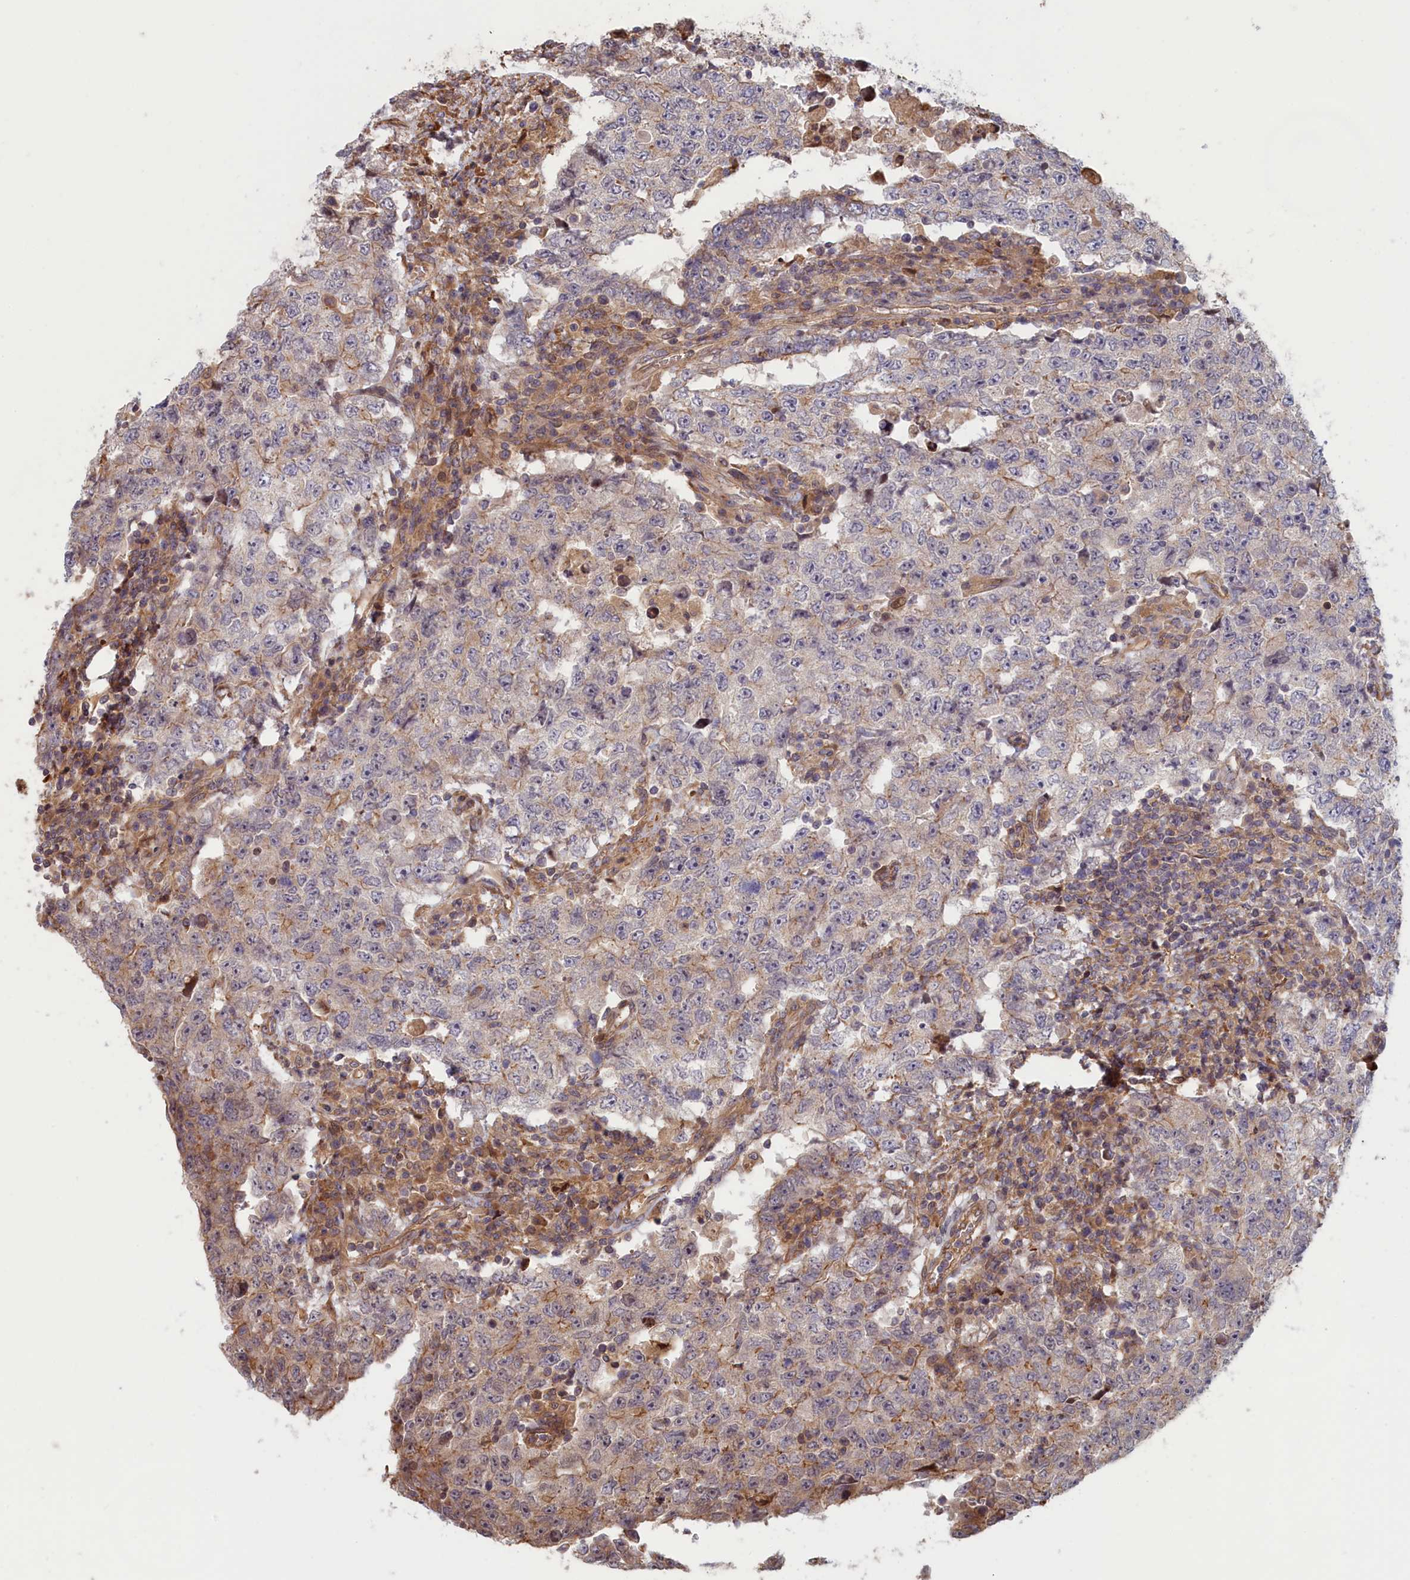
{"staining": {"intensity": "weak", "quantity": "<25%", "location": "cytoplasmic/membranous"}, "tissue": "testis cancer", "cell_type": "Tumor cells", "image_type": "cancer", "snomed": [{"axis": "morphology", "description": "Carcinoma, Embryonal, NOS"}, {"axis": "topography", "description": "Testis"}], "caption": "Human testis cancer stained for a protein using immunohistochemistry (IHC) reveals no expression in tumor cells.", "gene": "RILPL1", "patient": {"sex": "male", "age": 26}}